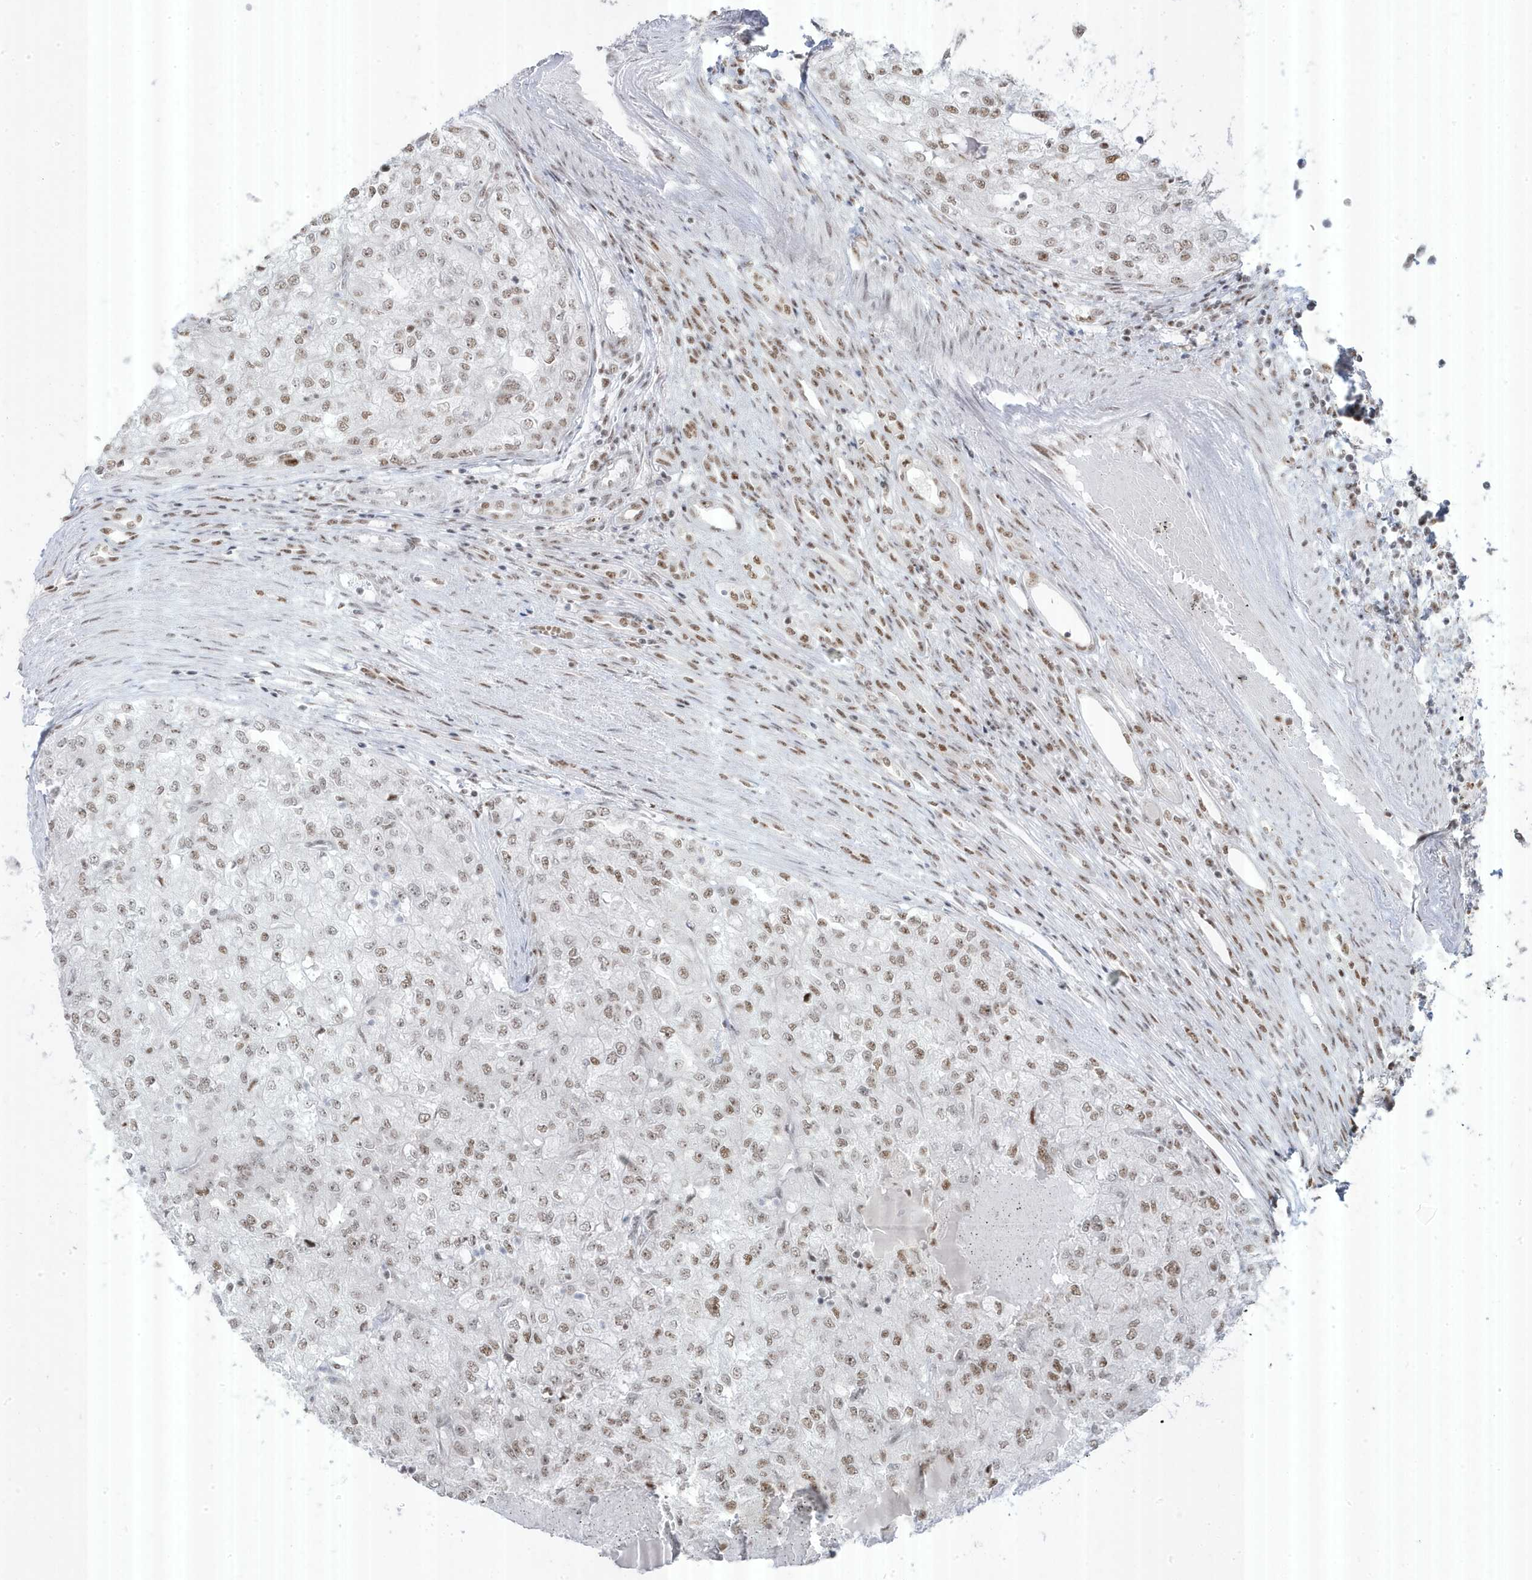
{"staining": {"intensity": "moderate", "quantity": ">75%", "location": "nuclear"}, "tissue": "renal cancer", "cell_type": "Tumor cells", "image_type": "cancer", "snomed": [{"axis": "morphology", "description": "Adenocarcinoma, NOS"}, {"axis": "topography", "description": "Kidney"}], "caption": "Moderate nuclear expression for a protein is identified in about >75% of tumor cells of renal adenocarcinoma using IHC.", "gene": "MTREX", "patient": {"sex": "female", "age": 54}}